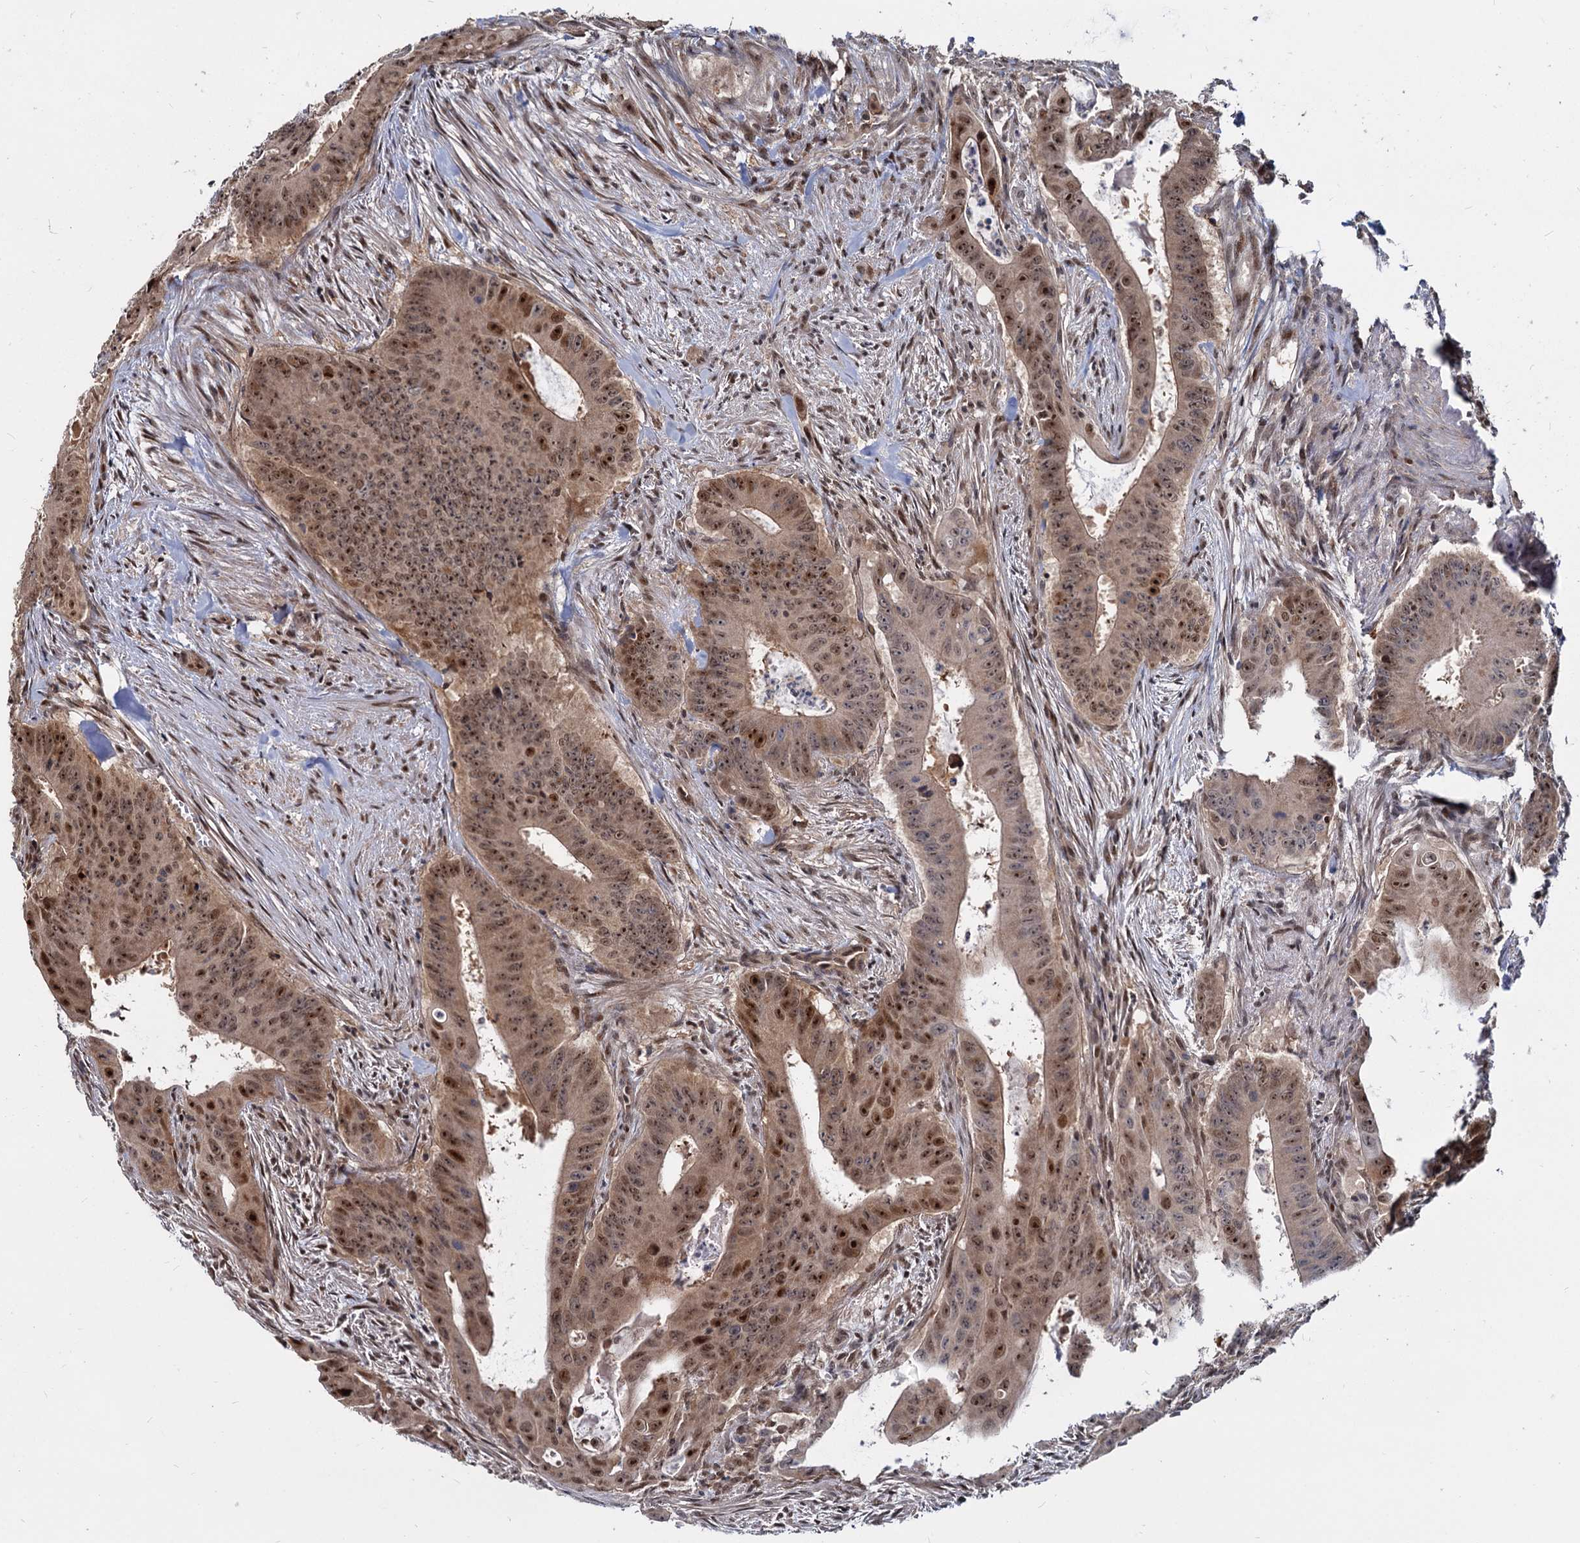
{"staining": {"intensity": "moderate", "quantity": ">75%", "location": "cytoplasmic/membranous,nuclear"}, "tissue": "colorectal cancer", "cell_type": "Tumor cells", "image_type": "cancer", "snomed": [{"axis": "morphology", "description": "Adenocarcinoma, NOS"}, {"axis": "topography", "description": "Rectum"}], "caption": "A high-resolution image shows IHC staining of colorectal adenocarcinoma, which reveals moderate cytoplasmic/membranous and nuclear positivity in about >75% of tumor cells. The staining was performed using DAB (3,3'-diaminobenzidine), with brown indicating positive protein expression. Nuclei are stained blue with hematoxylin.", "gene": "UBLCP1", "patient": {"sex": "female", "age": 75}}